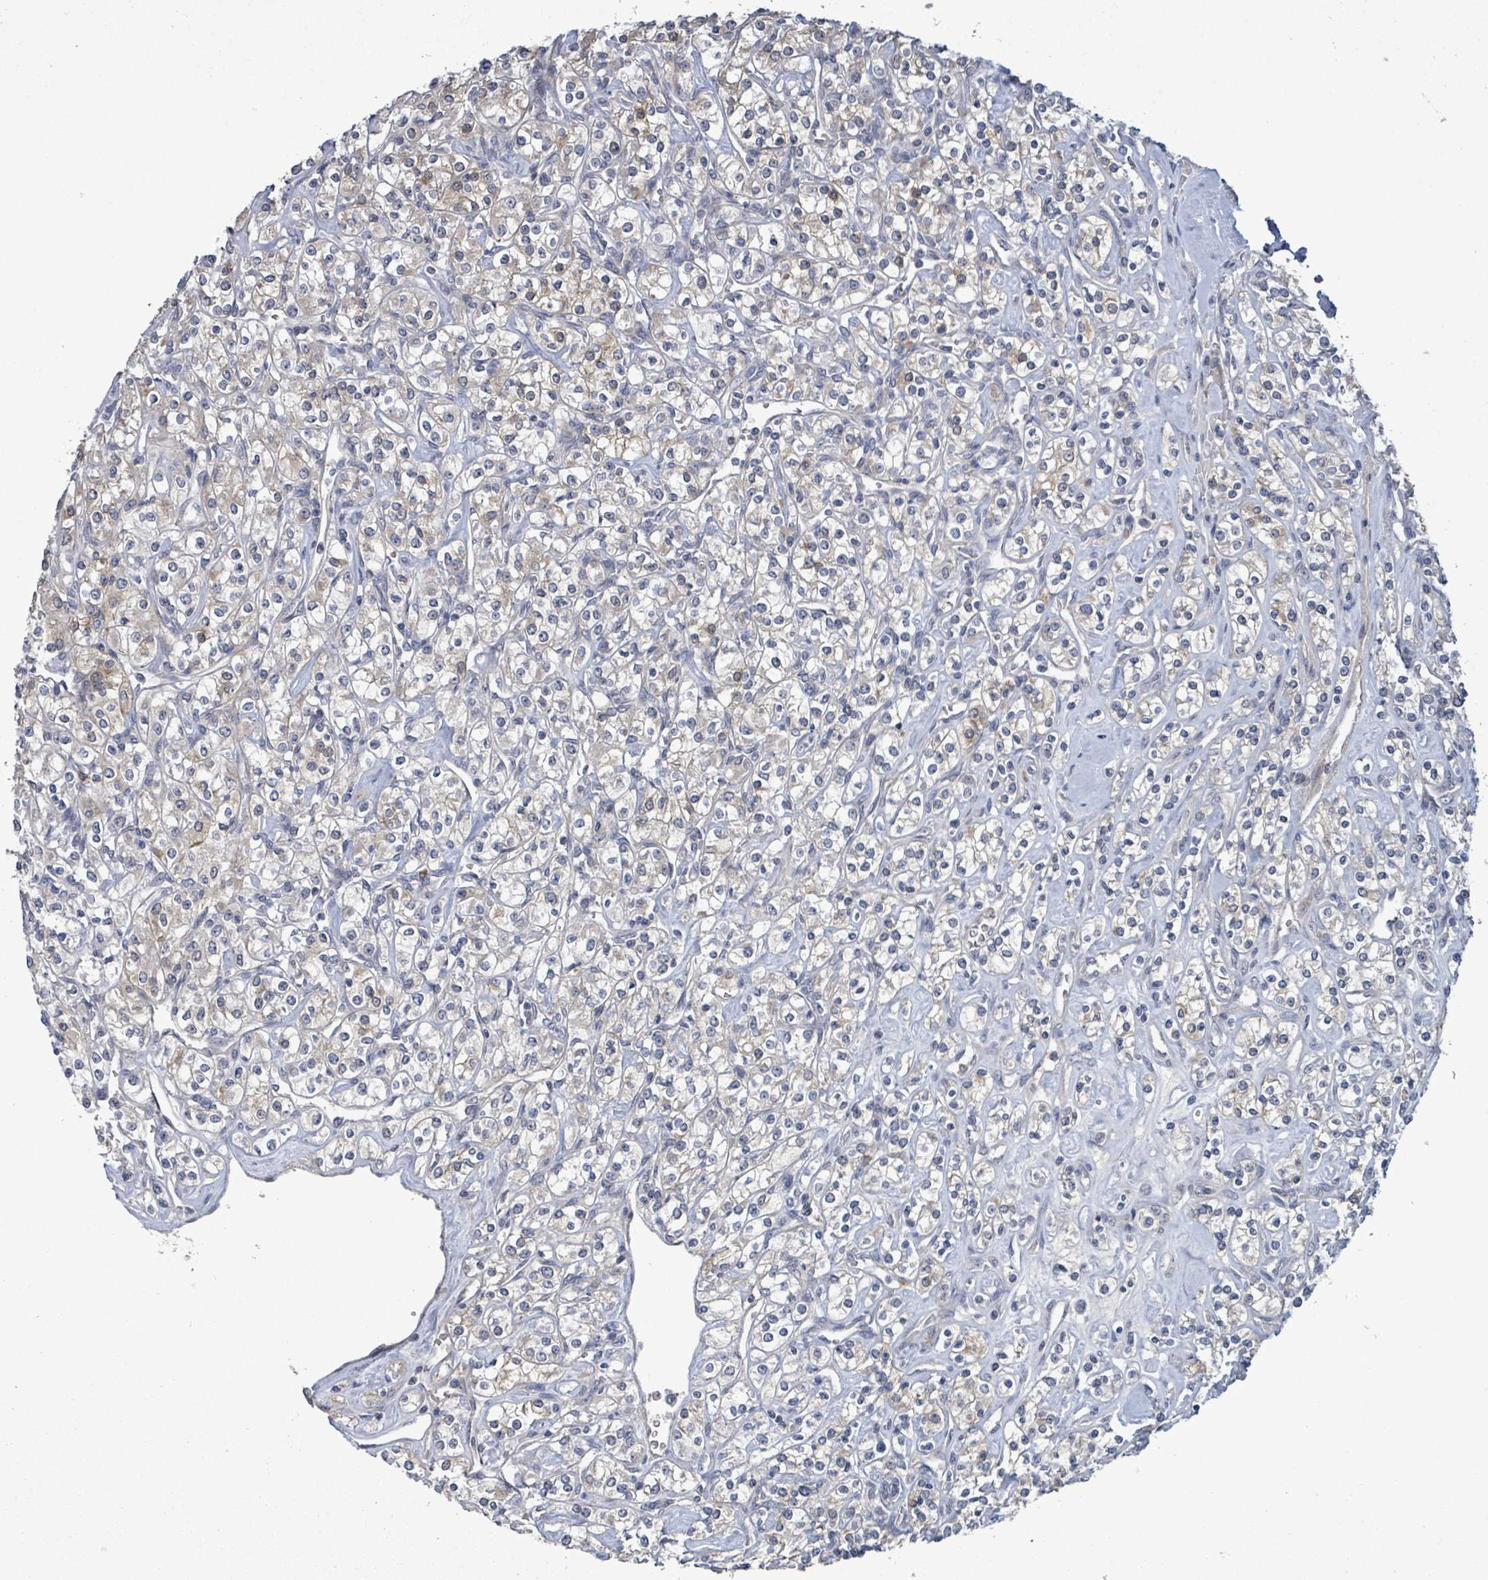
{"staining": {"intensity": "weak", "quantity": "<25%", "location": "cytoplasmic/membranous"}, "tissue": "renal cancer", "cell_type": "Tumor cells", "image_type": "cancer", "snomed": [{"axis": "morphology", "description": "Adenocarcinoma, NOS"}, {"axis": "topography", "description": "Kidney"}], "caption": "Tumor cells show no significant expression in renal adenocarcinoma. (DAB (3,3'-diaminobenzidine) immunohistochemistry (IHC), high magnification).", "gene": "AMMECR1", "patient": {"sex": "male", "age": 77}}